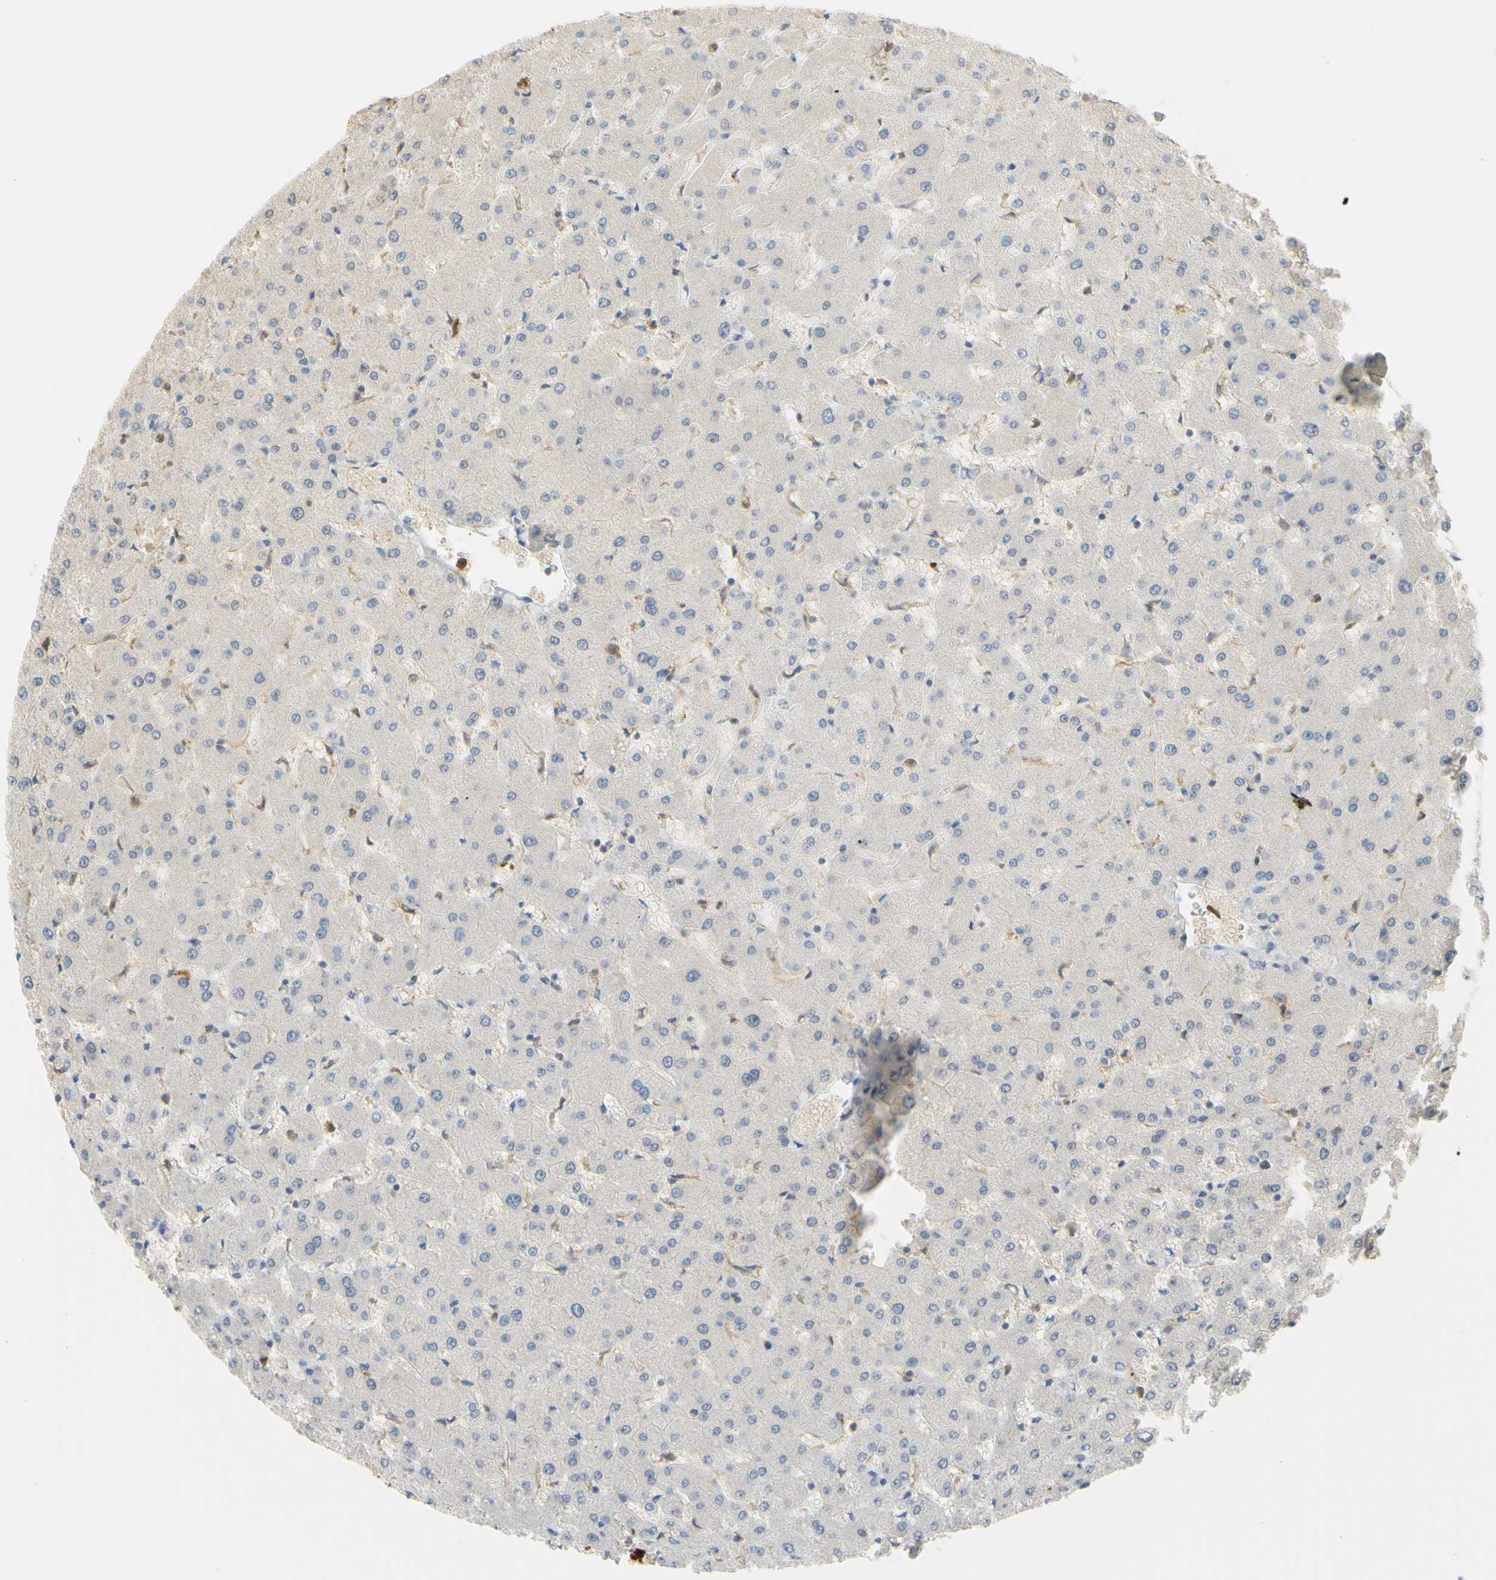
{"staining": {"intensity": "moderate", "quantity": ">75%", "location": "cytoplasmic/membranous"}, "tissue": "liver", "cell_type": "Cholangiocytes", "image_type": "normal", "snomed": [{"axis": "morphology", "description": "Normal tissue, NOS"}, {"axis": "topography", "description": "Liver"}], "caption": "Approximately >75% of cholangiocytes in normal human liver reveal moderate cytoplasmic/membranous protein staining as visualized by brown immunohistochemical staining.", "gene": "PAK1", "patient": {"sex": "female", "age": 63}}